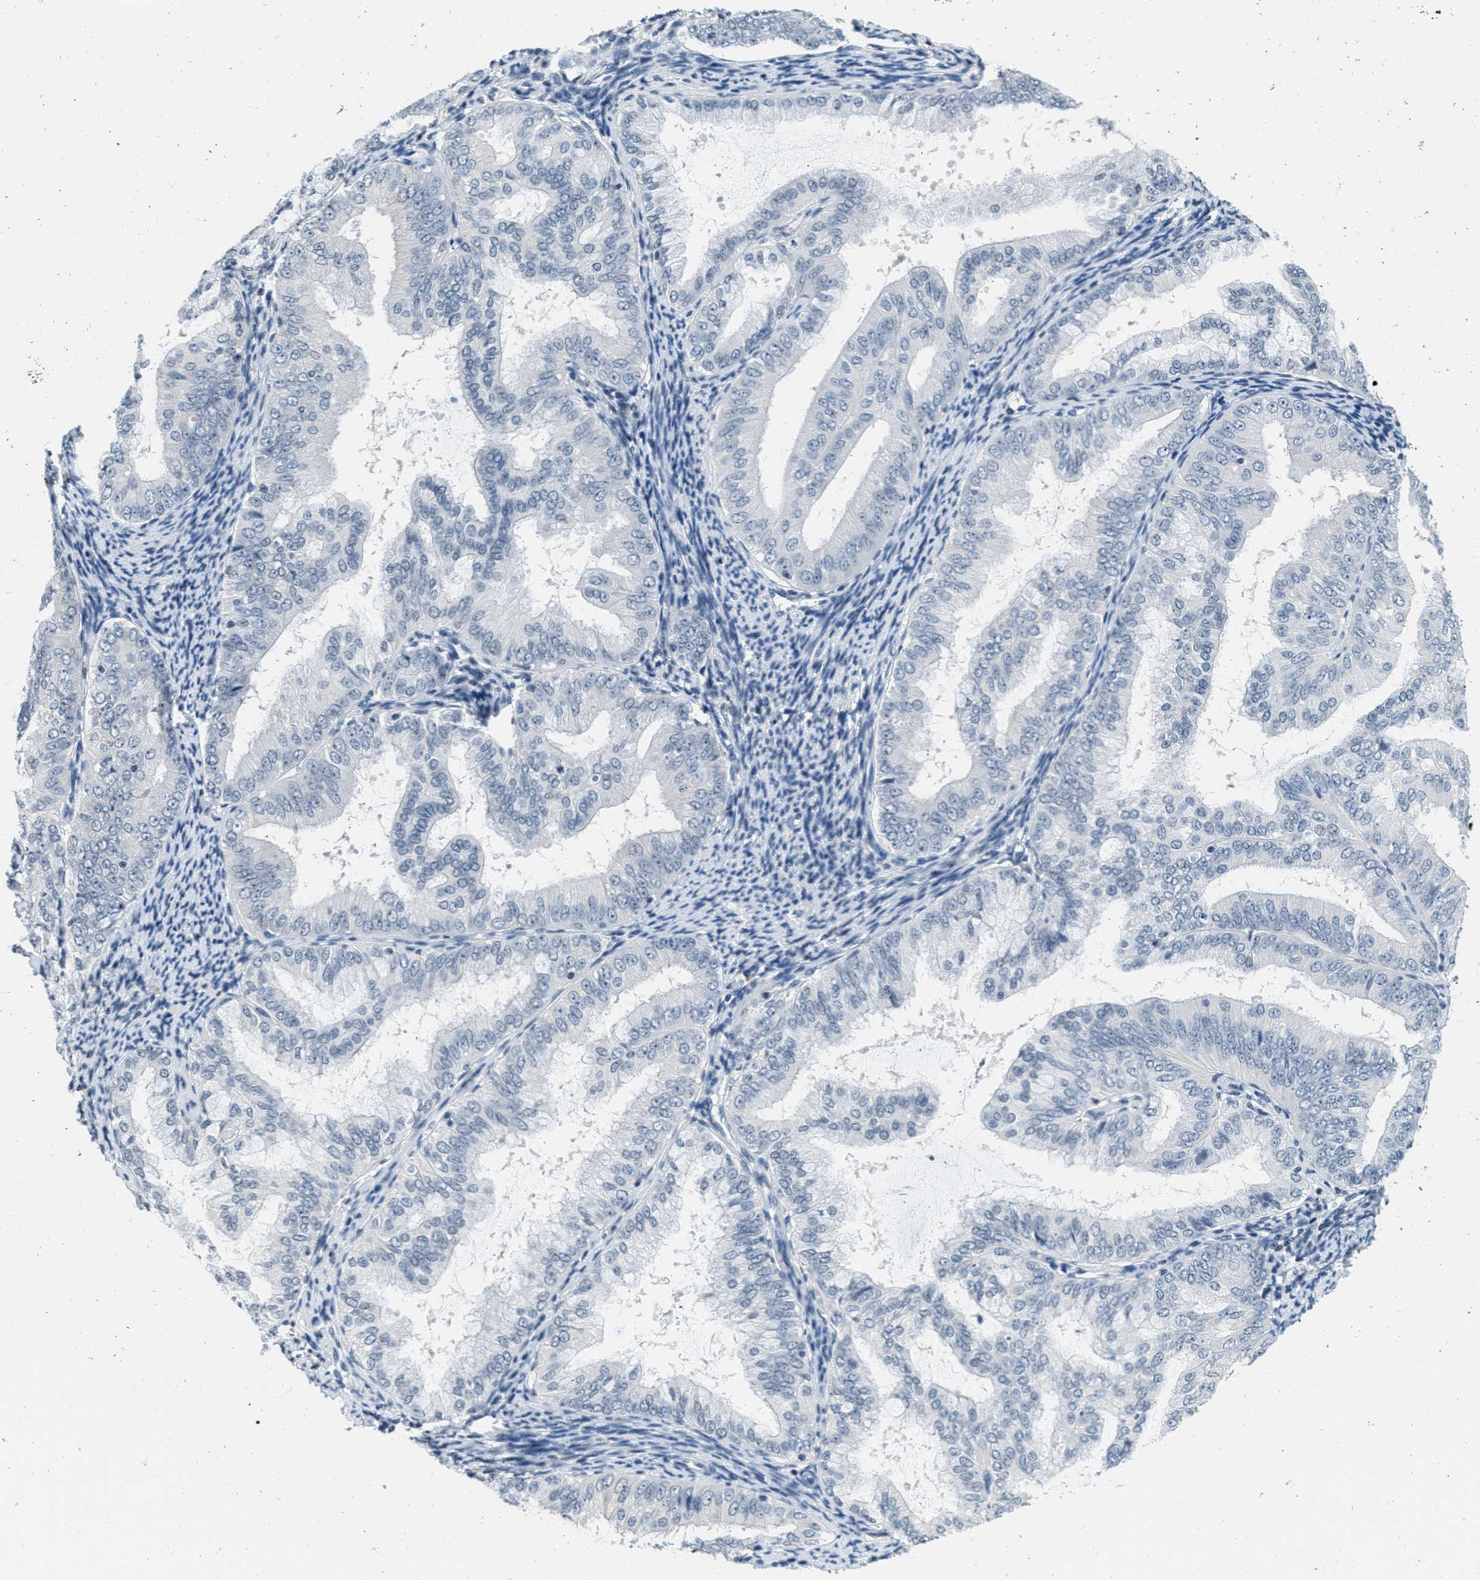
{"staining": {"intensity": "negative", "quantity": "none", "location": "none"}, "tissue": "endometrial cancer", "cell_type": "Tumor cells", "image_type": "cancer", "snomed": [{"axis": "morphology", "description": "Adenocarcinoma, NOS"}, {"axis": "topography", "description": "Endometrium"}], "caption": "IHC micrograph of human endometrial cancer (adenocarcinoma) stained for a protein (brown), which demonstrates no expression in tumor cells.", "gene": "CA4", "patient": {"sex": "female", "age": 63}}